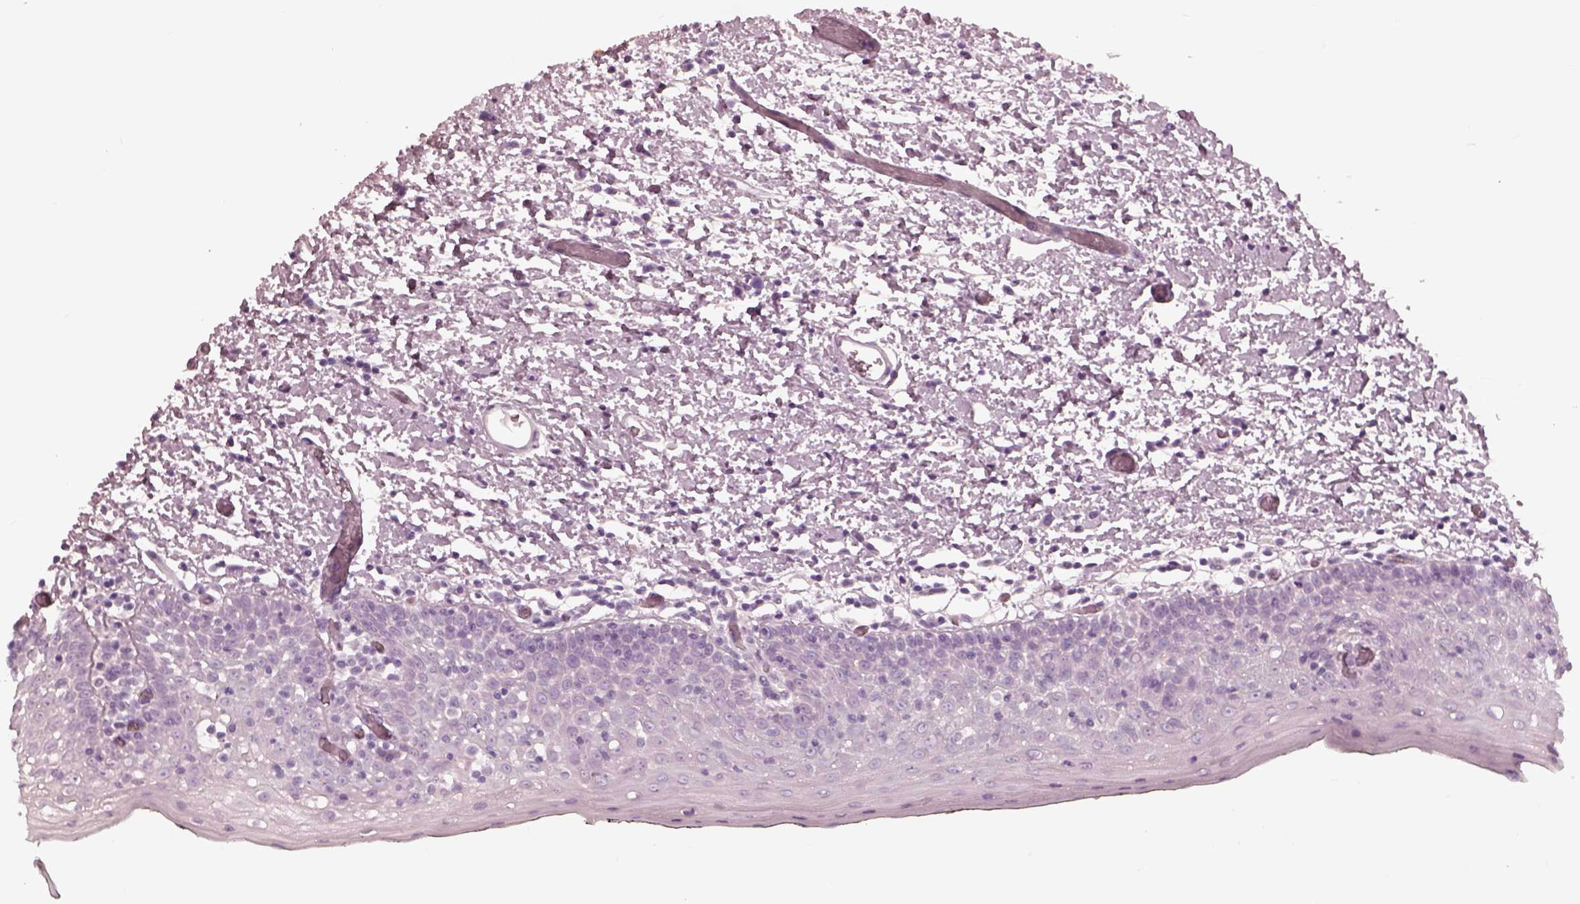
{"staining": {"intensity": "negative", "quantity": "none", "location": "none"}, "tissue": "oral mucosa", "cell_type": "Squamous epithelial cells", "image_type": "normal", "snomed": [{"axis": "morphology", "description": "Normal tissue, NOS"}, {"axis": "morphology", "description": "Squamous cell carcinoma, NOS"}, {"axis": "topography", "description": "Oral tissue"}, {"axis": "topography", "description": "Head-Neck"}], "caption": "IHC histopathology image of normal oral mucosa: human oral mucosa stained with DAB demonstrates no significant protein staining in squamous epithelial cells.", "gene": "CADM2", "patient": {"sex": "male", "age": 69}}